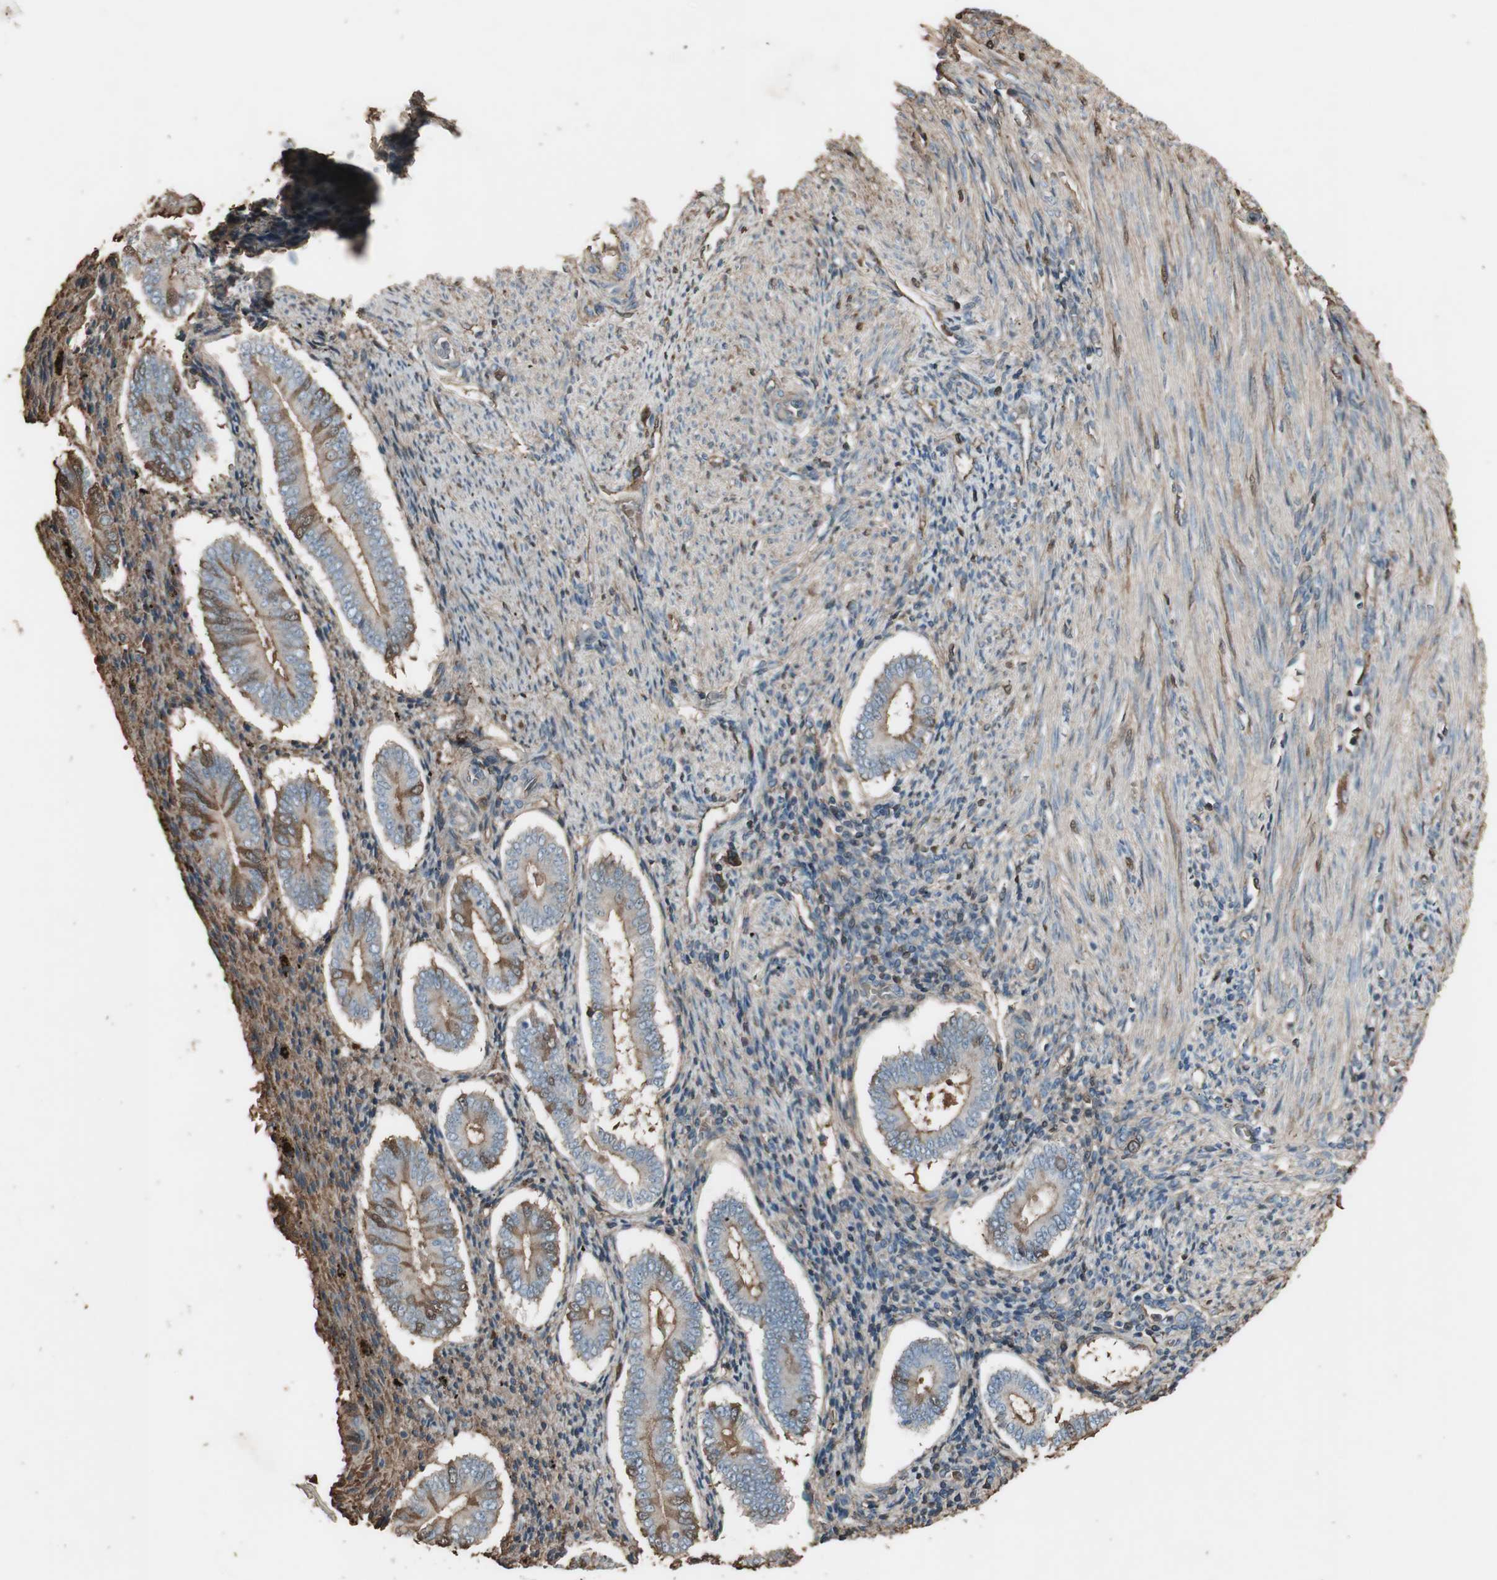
{"staining": {"intensity": "moderate", "quantity": ">75%", "location": "cytoplasmic/membranous"}, "tissue": "endometrium", "cell_type": "Cells in endometrial stroma", "image_type": "normal", "snomed": [{"axis": "morphology", "description": "Normal tissue, NOS"}, {"axis": "topography", "description": "Endometrium"}], "caption": "Immunohistochemical staining of normal endometrium reveals >75% levels of moderate cytoplasmic/membranous protein staining in approximately >75% of cells in endometrial stroma.", "gene": "MMP14", "patient": {"sex": "female", "age": 42}}